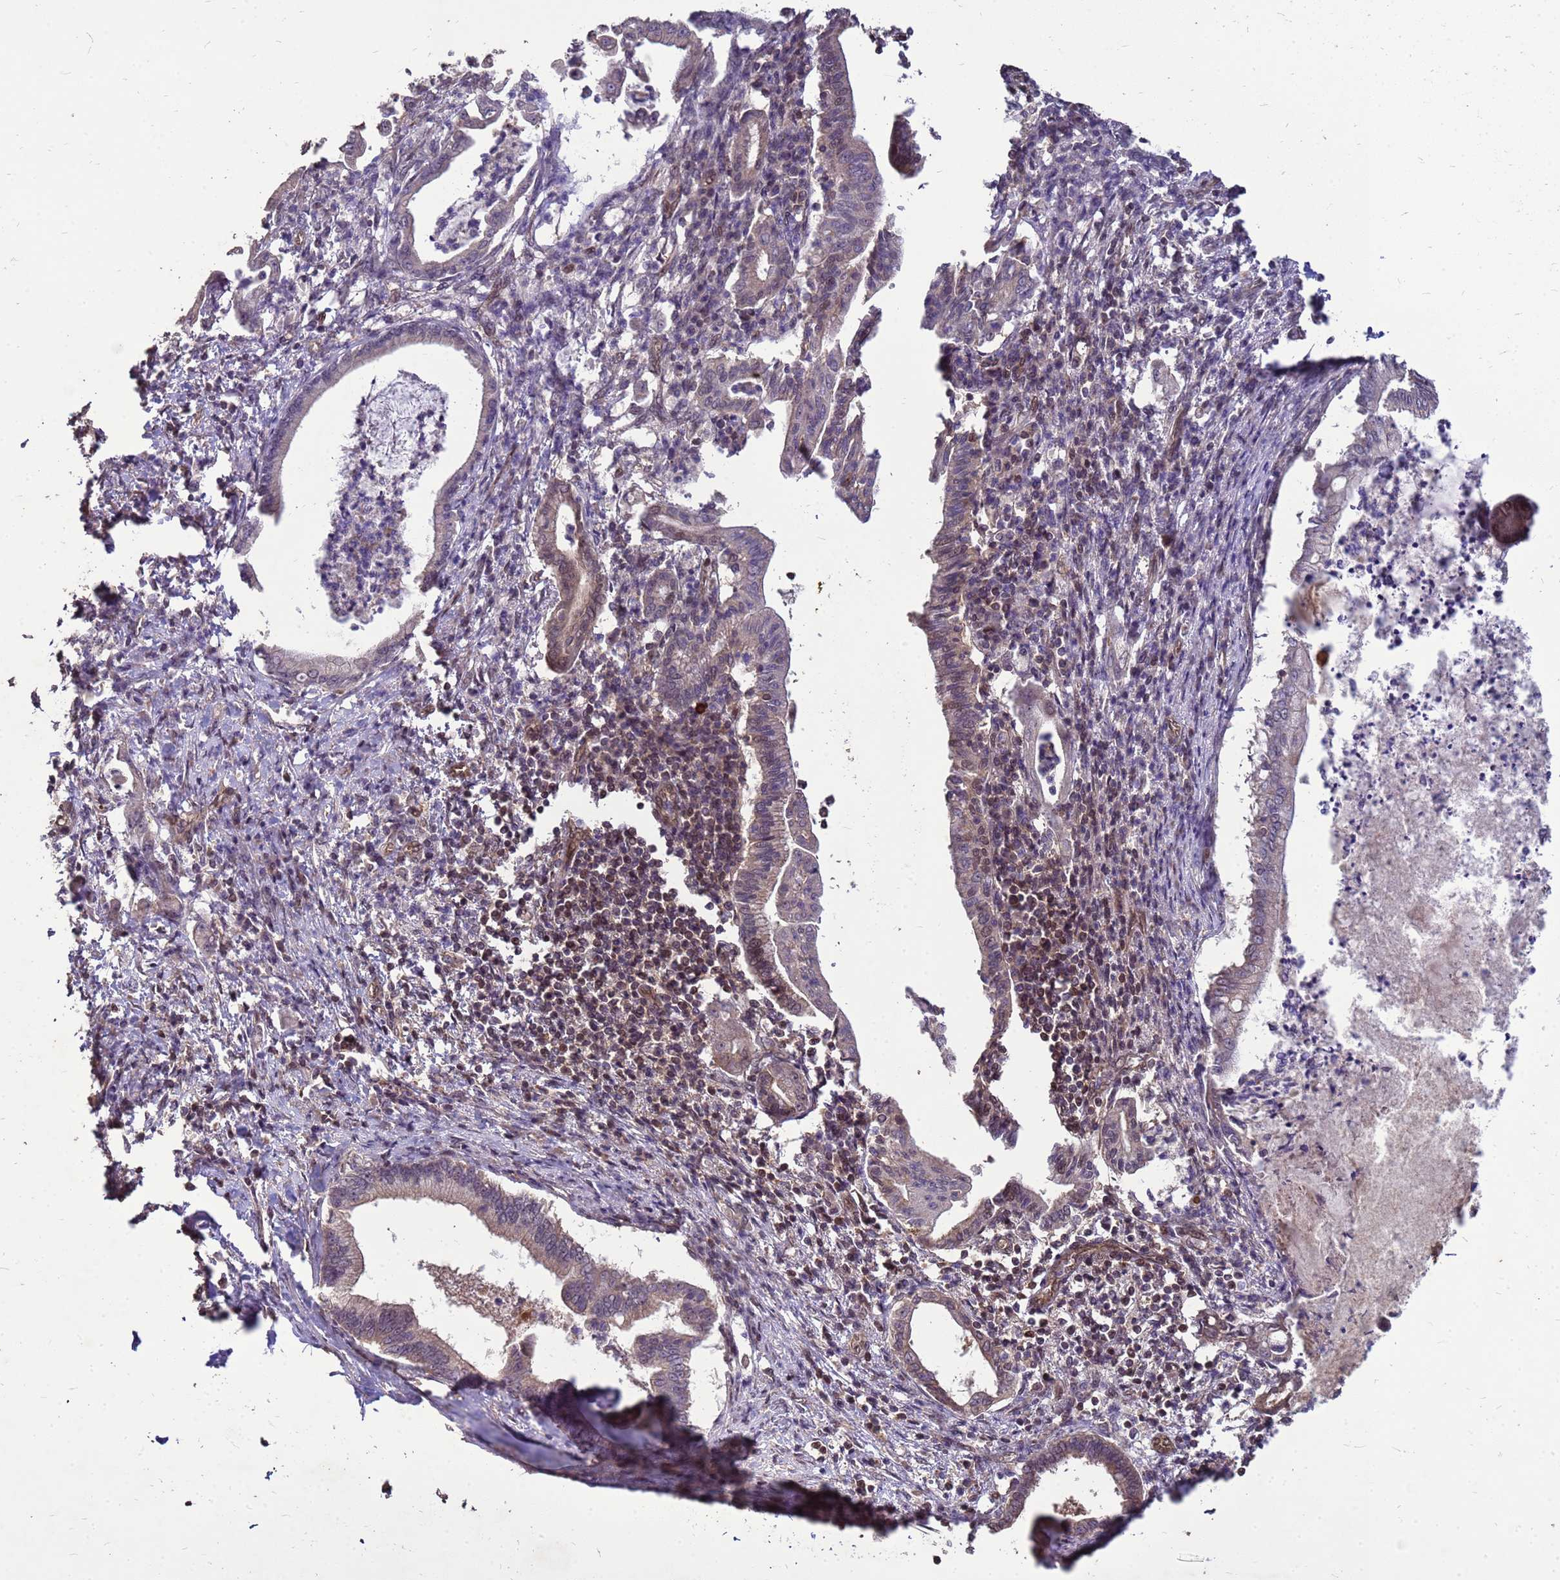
{"staining": {"intensity": "weak", "quantity": "<25%", "location": "cytoplasmic/membranous,nuclear"}, "tissue": "pancreatic cancer", "cell_type": "Tumor cells", "image_type": "cancer", "snomed": [{"axis": "morphology", "description": "Adenocarcinoma, NOS"}, {"axis": "topography", "description": "Pancreas"}], "caption": "DAB (3,3'-diaminobenzidine) immunohistochemical staining of human pancreatic cancer exhibits no significant staining in tumor cells. Brightfield microscopy of IHC stained with DAB (brown) and hematoxylin (blue), captured at high magnification.", "gene": "CRBN", "patient": {"sex": "female", "age": 55}}